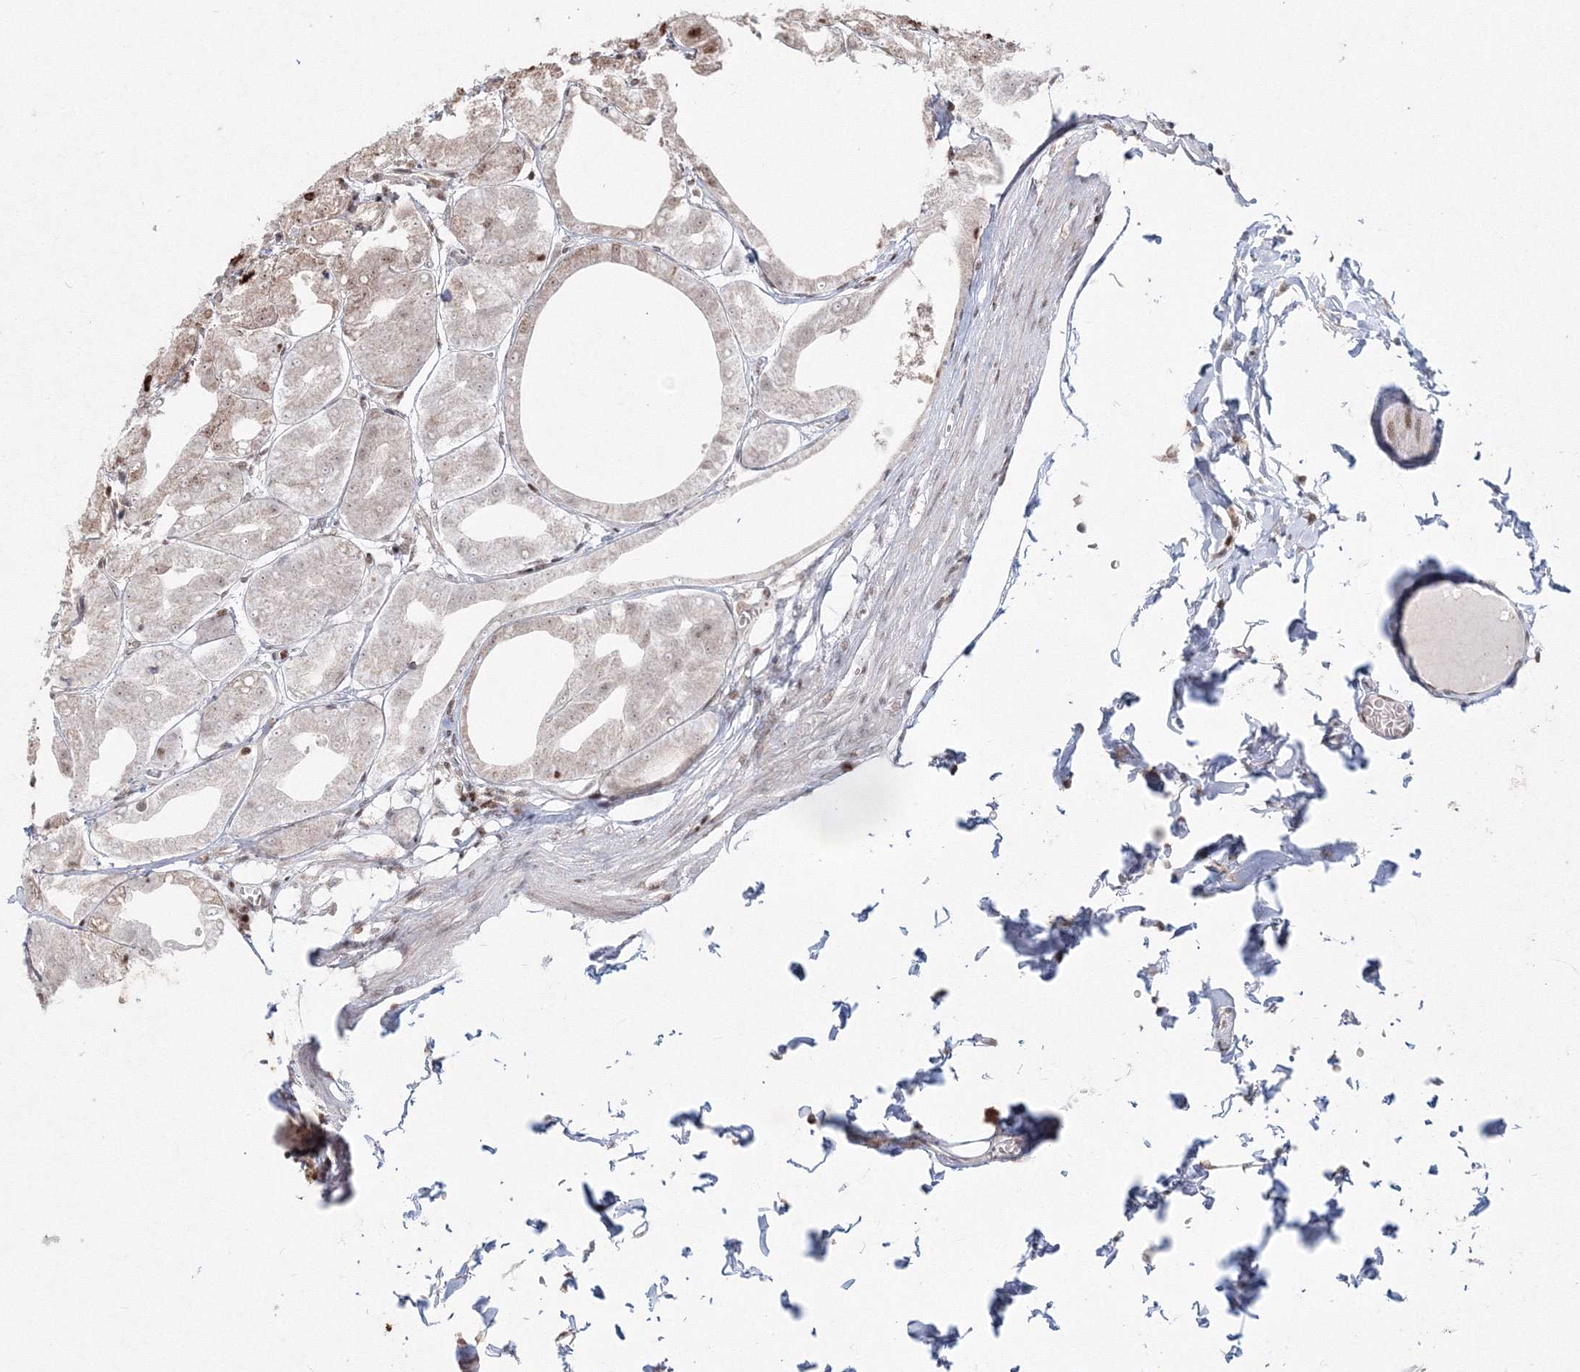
{"staining": {"intensity": "strong", "quantity": ">75%", "location": "cytoplasmic/membranous,nuclear"}, "tissue": "stomach", "cell_type": "Glandular cells", "image_type": "normal", "snomed": [{"axis": "morphology", "description": "Normal tissue, NOS"}, {"axis": "topography", "description": "Stomach, lower"}], "caption": "Approximately >75% of glandular cells in unremarkable human stomach display strong cytoplasmic/membranous,nuclear protein staining as visualized by brown immunohistochemical staining.", "gene": "LIG1", "patient": {"sex": "male", "age": 71}}